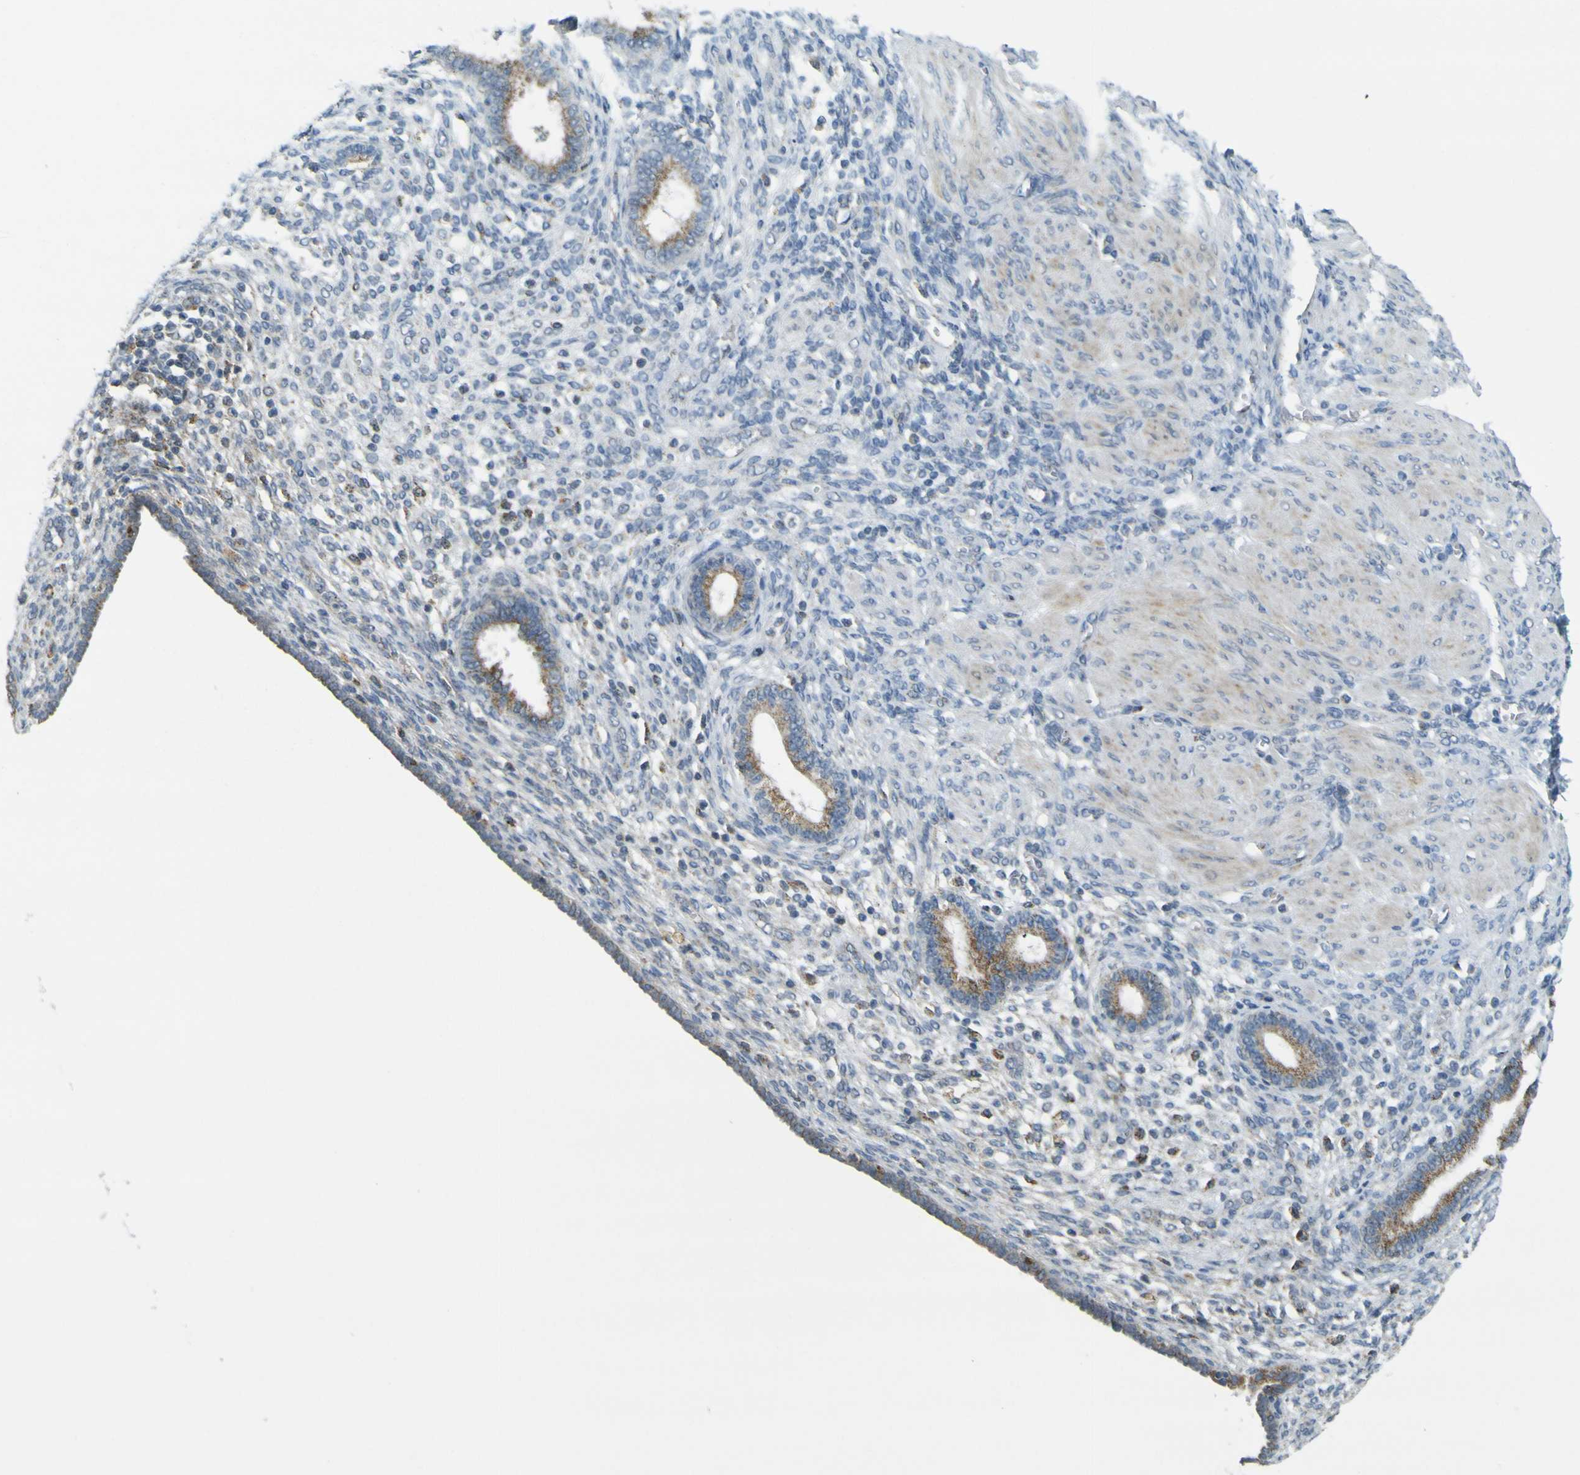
{"staining": {"intensity": "negative", "quantity": "none", "location": "none"}, "tissue": "endometrium", "cell_type": "Cells in endometrial stroma", "image_type": "normal", "snomed": [{"axis": "morphology", "description": "Normal tissue, NOS"}, {"axis": "topography", "description": "Endometrium"}], "caption": "The histopathology image shows no significant staining in cells in endometrial stroma of endometrium. (DAB (3,3'-diaminobenzidine) immunohistochemistry (IHC) visualized using brightfield microscopy, high magnification).", "gene": "ACBD5", "patient": {"sex": "female", "age": 72}}